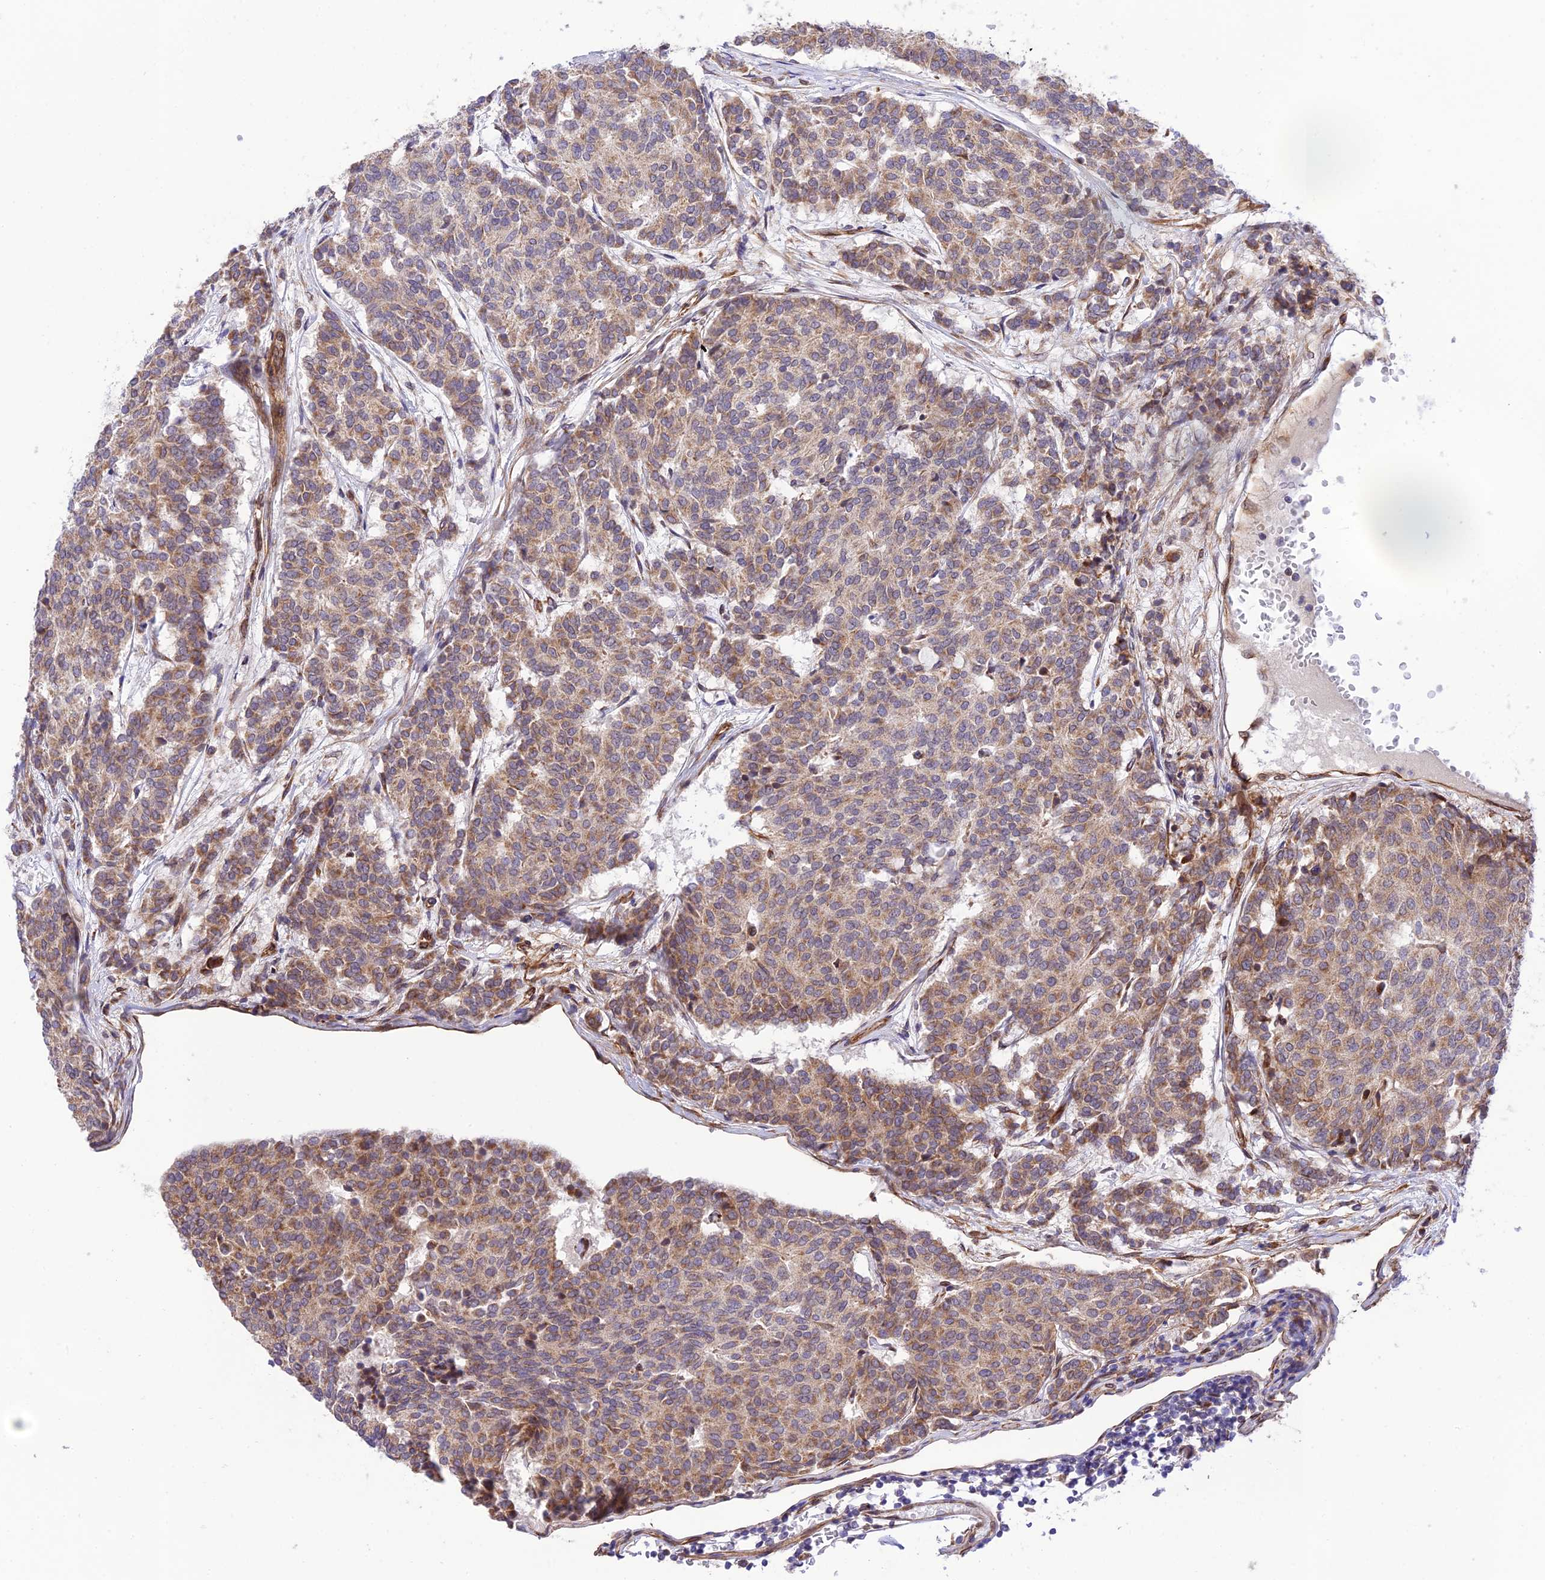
{"staining": {"intensity": "moderate", "quantity": "25%-75%", "location": "cytoplasmic/membranous"}, "tissue": "carcinoid", "cell_type": "Tumor cells", "image_type": "cancer", "snomed": [{"axis": "morphology", "description": "Carcinoid, malignant, NOS"}, {"axis": "topography", "description": "Pancreas"}], "caption": "Immunohistochemical staining of human carcinoid shows moderate cytoplasmic/membranous protein expression in approximately 25%-75% of tumor cells.", "gene": "EXOC3L4", "patient": {"sex": "female", "age": 54}}